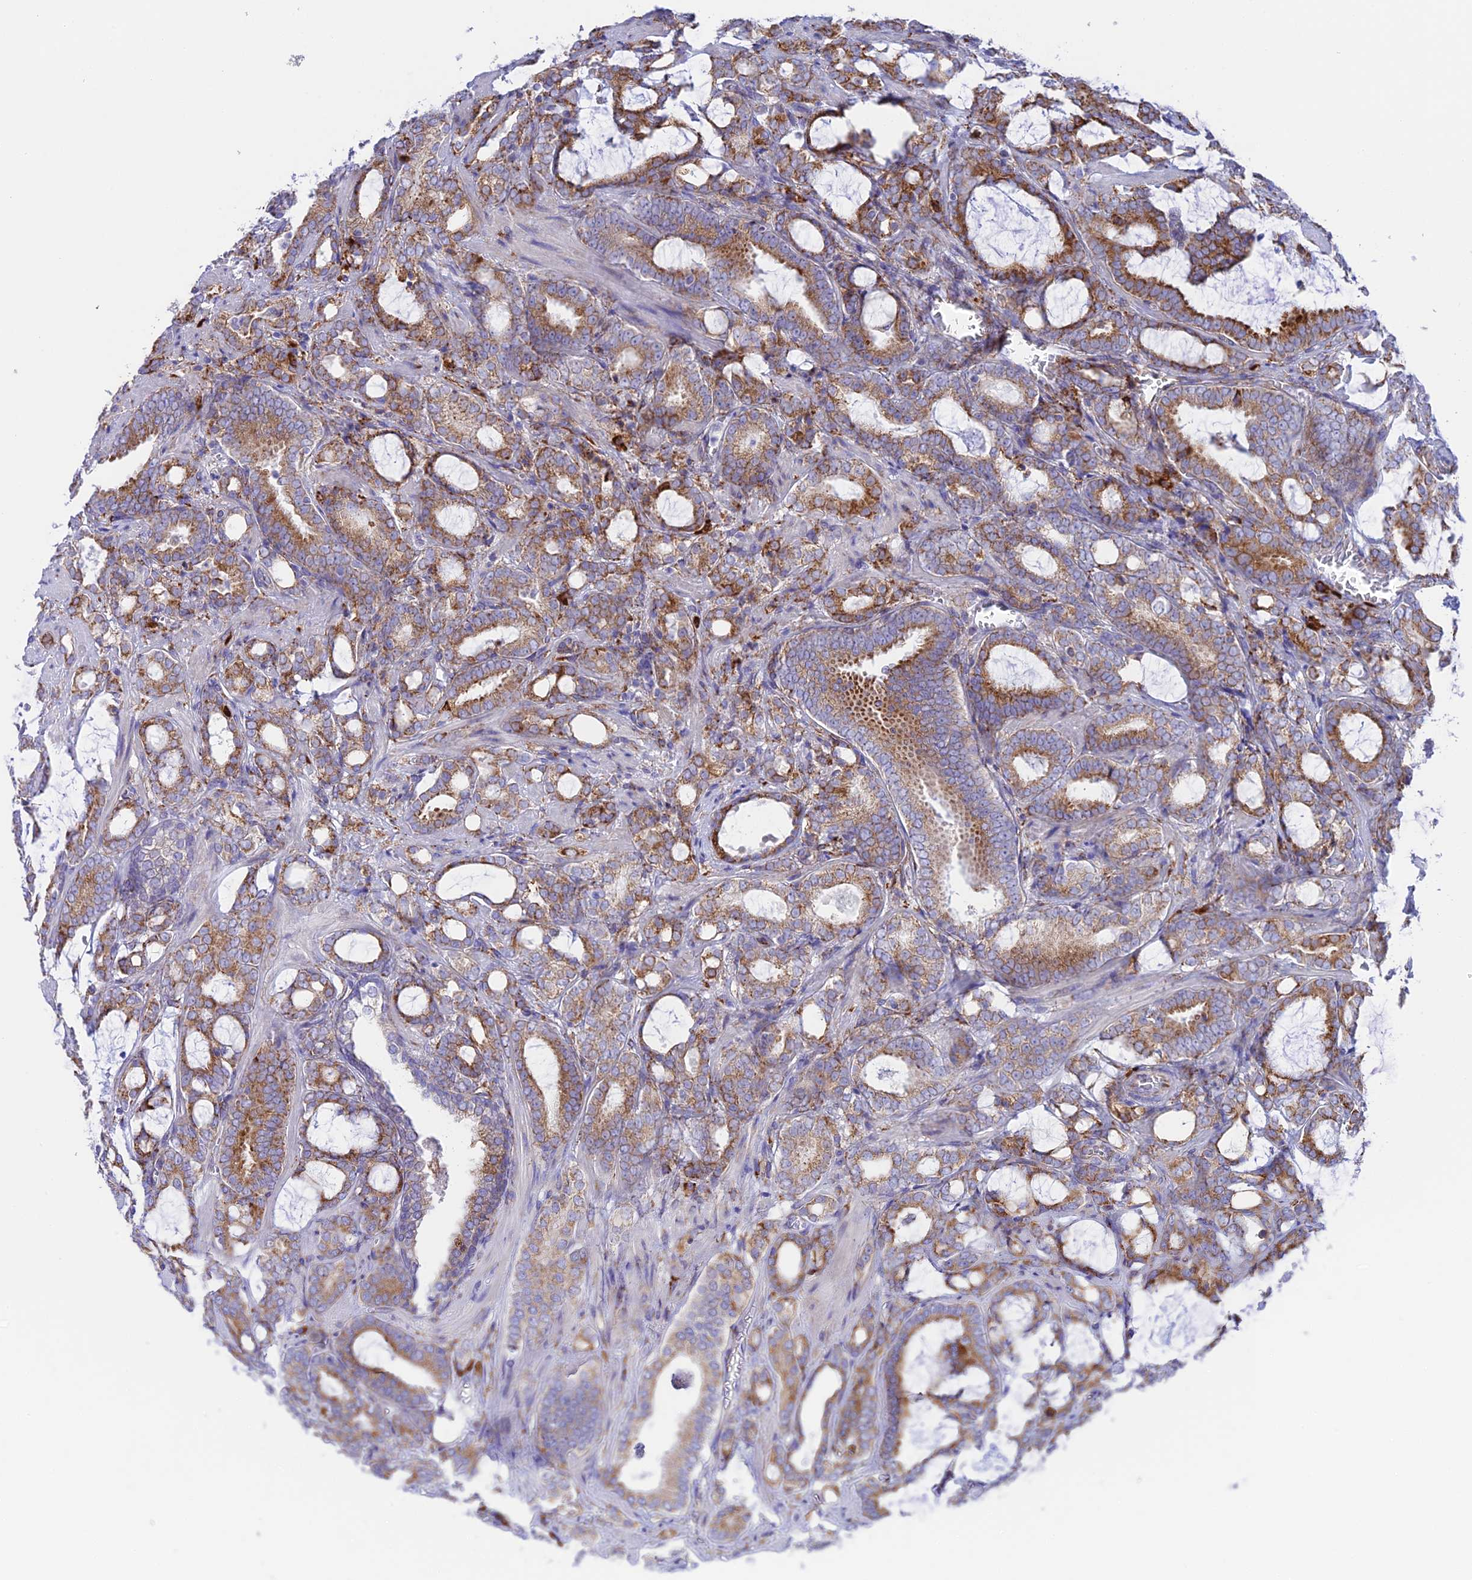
{"staining": {"intensity": "moderate", "quantity": ">75%", "location": "cytoplasmic/membranous"}, "tissue": "prostate cancer", "cell_type": "Tumor cells", "image_type": "cancer", "snomed": [{"axis": "morphology", "description": "Adenocarcinoma, High grade"}, {"axis": "topography", "description": "Prostate and seminal vesicle, NOS"}], "caption": "There is medium levels of moderate cytoplasmic/membranous positivity in tumor cells of prostate cancer, as demonstrated by immunohistochemical staining (brown color).", "gene": "TUBGCP6", "patient": {"sex": "male", "age": 67}}